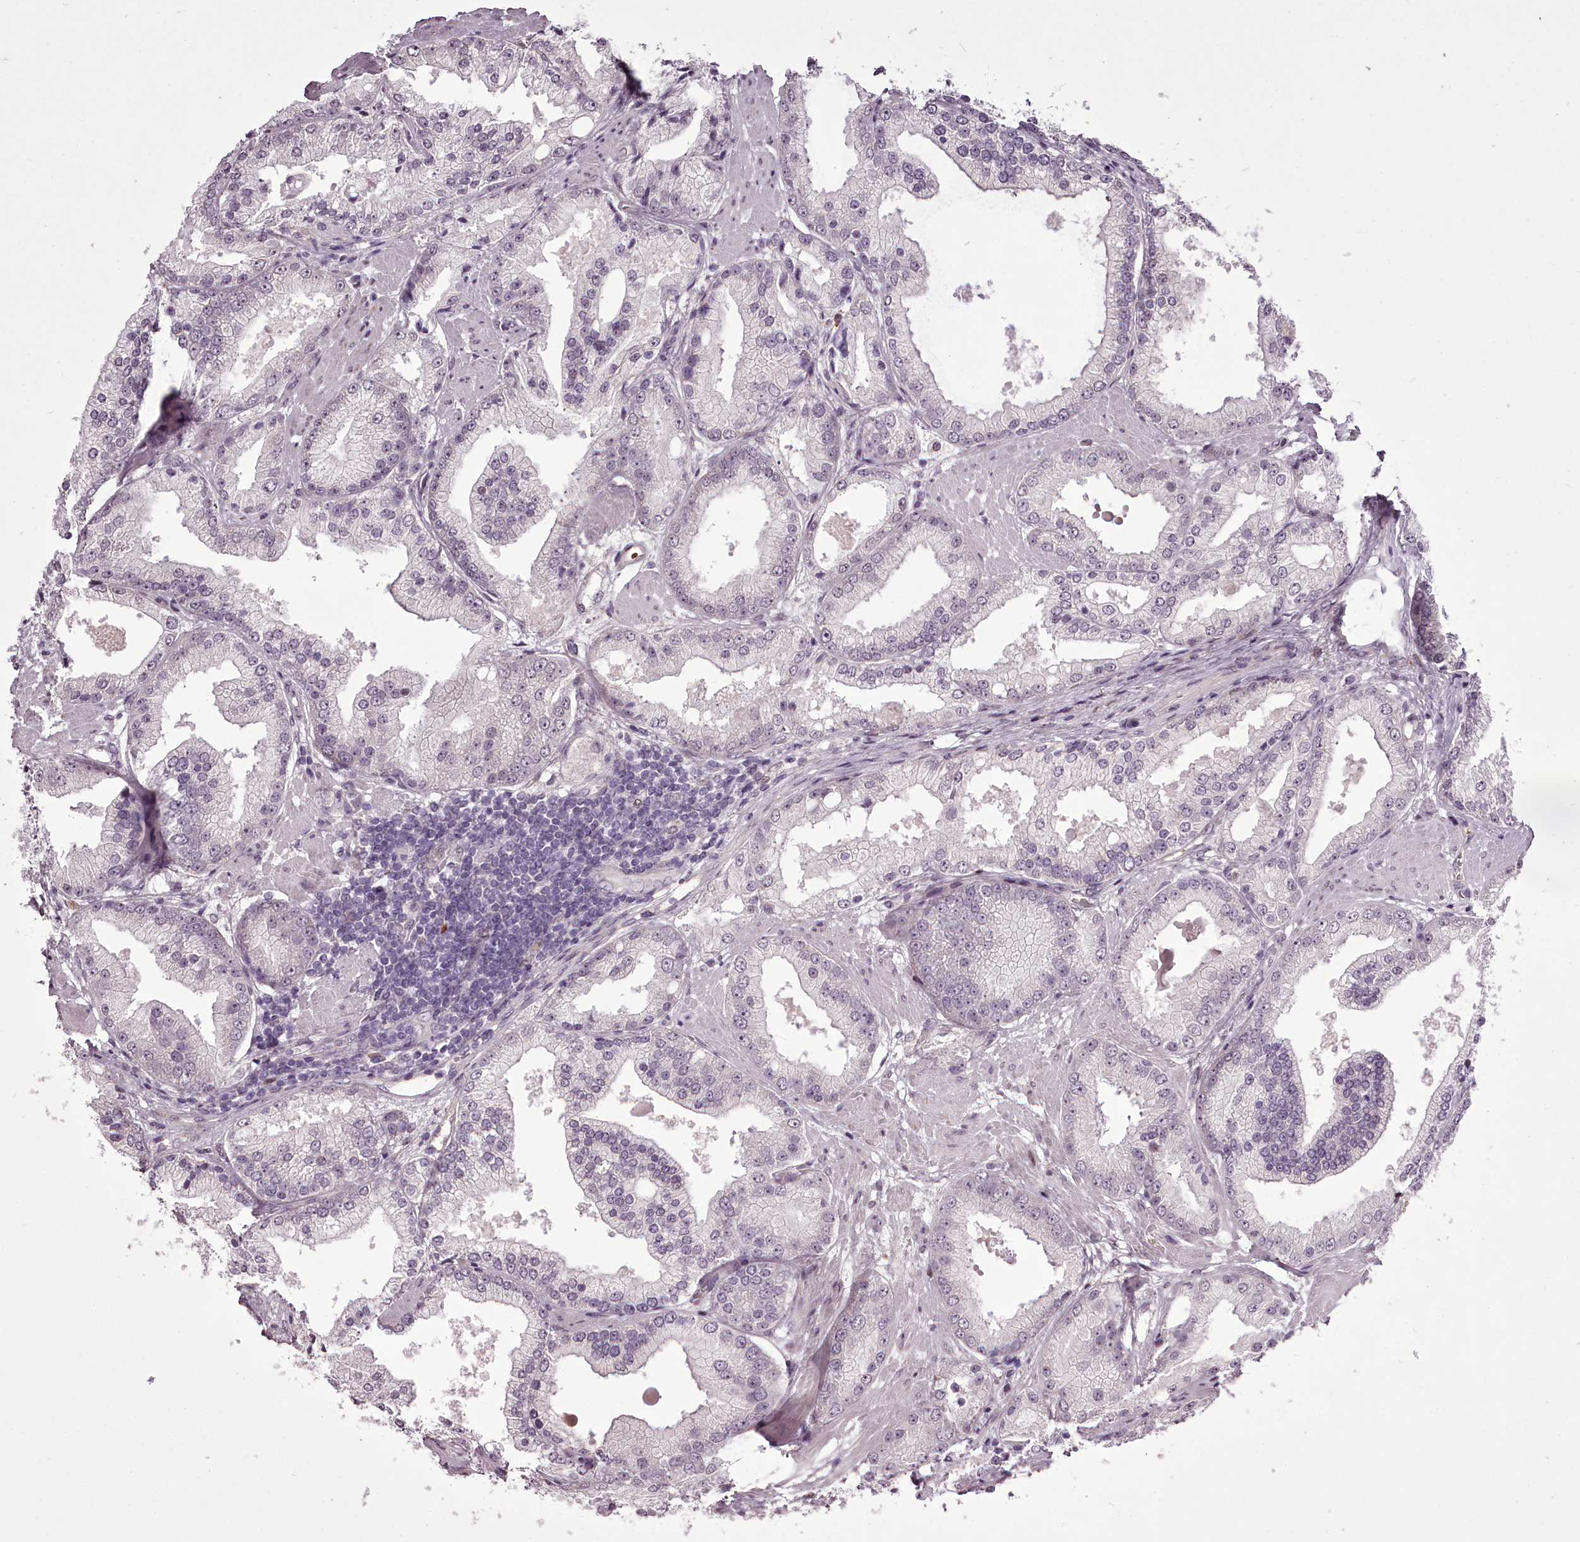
{"staining": {"intensity": "negative", "quantity": "none", "location": "none"}, "tissue": "prostate cancer", "cell_type": "Tumor cells", "image_type": "cancer", "snomed": [{"axis": "morphology", "description": "Adenocarcinoma, Low grade"}, {"axis": "topography", "description": "Prostate"}], "caption": "This image is of prostate low-grade adenocarcinoma stained with immunohistochemistry (IHC) to label a protein in brown with the nuclei are counter-stained blue. There is no staining in tumor cells. (Brightfield microscopy of DAB immunohistochemistry at high magnification).", "gene": "C1orf56", "patient": {"sex": "male", "age": 67}}